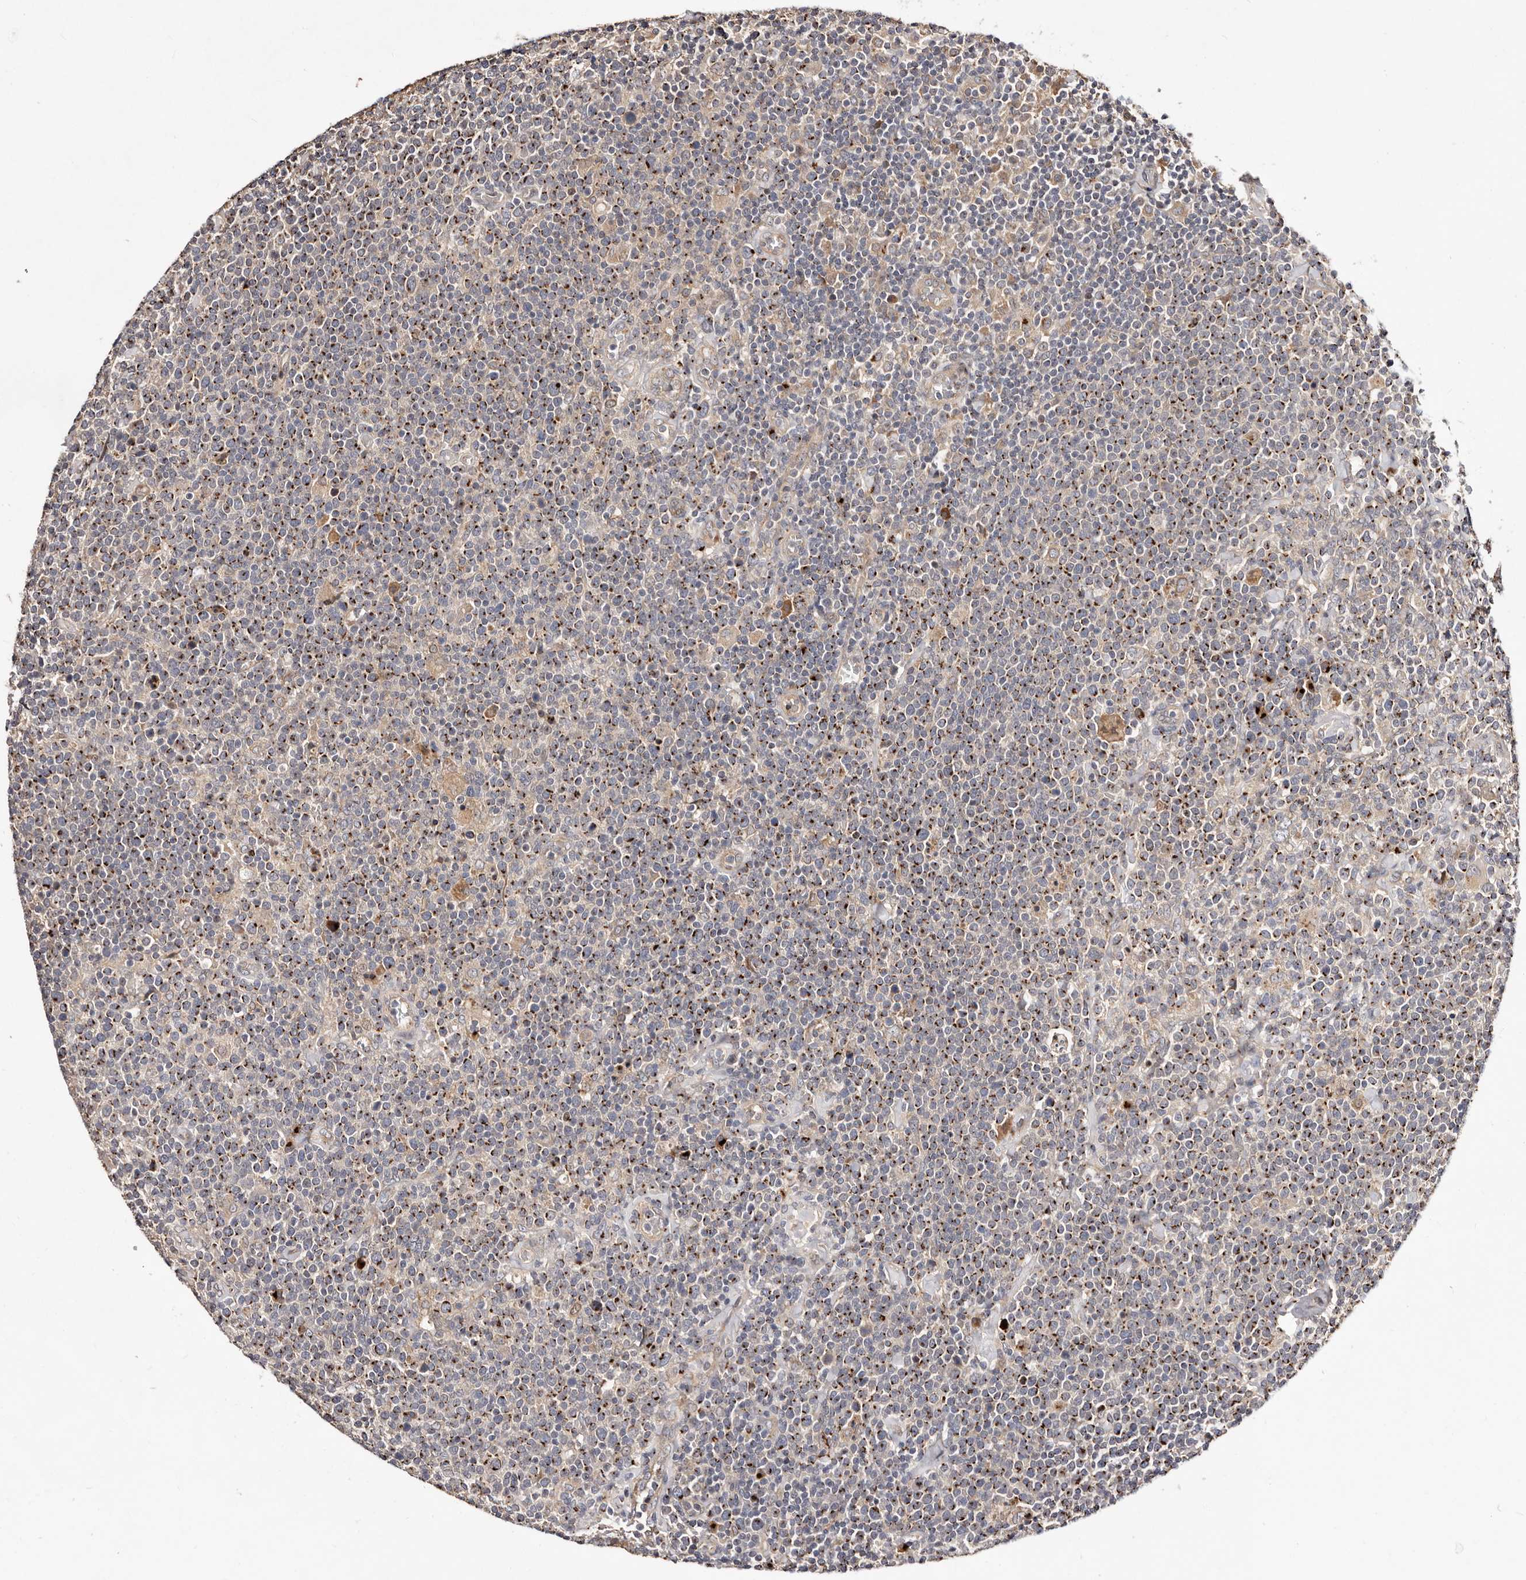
{"staining": {"intensity": "strong", "quantity": "25%-75%", "location": "cytoplasmic/membranous"}, "tissue": "lymphoma", "cell_type": "Tumor cells", "image_type": "cancer", "snomed": [{"axis": "morphology", "description": "Malignant lymphoma, non-Hodgkin's type, High grade"}, {"axis": "topography", "description": "Lymph node"}], "caption": "Immunohistochemical staining of lymphoma shows strong cytoplasmic/membranous protein staining in about 25%-75% of tumor cells.", "gene": "DACT2", "patient": {"sex": "male", "age": 61}}